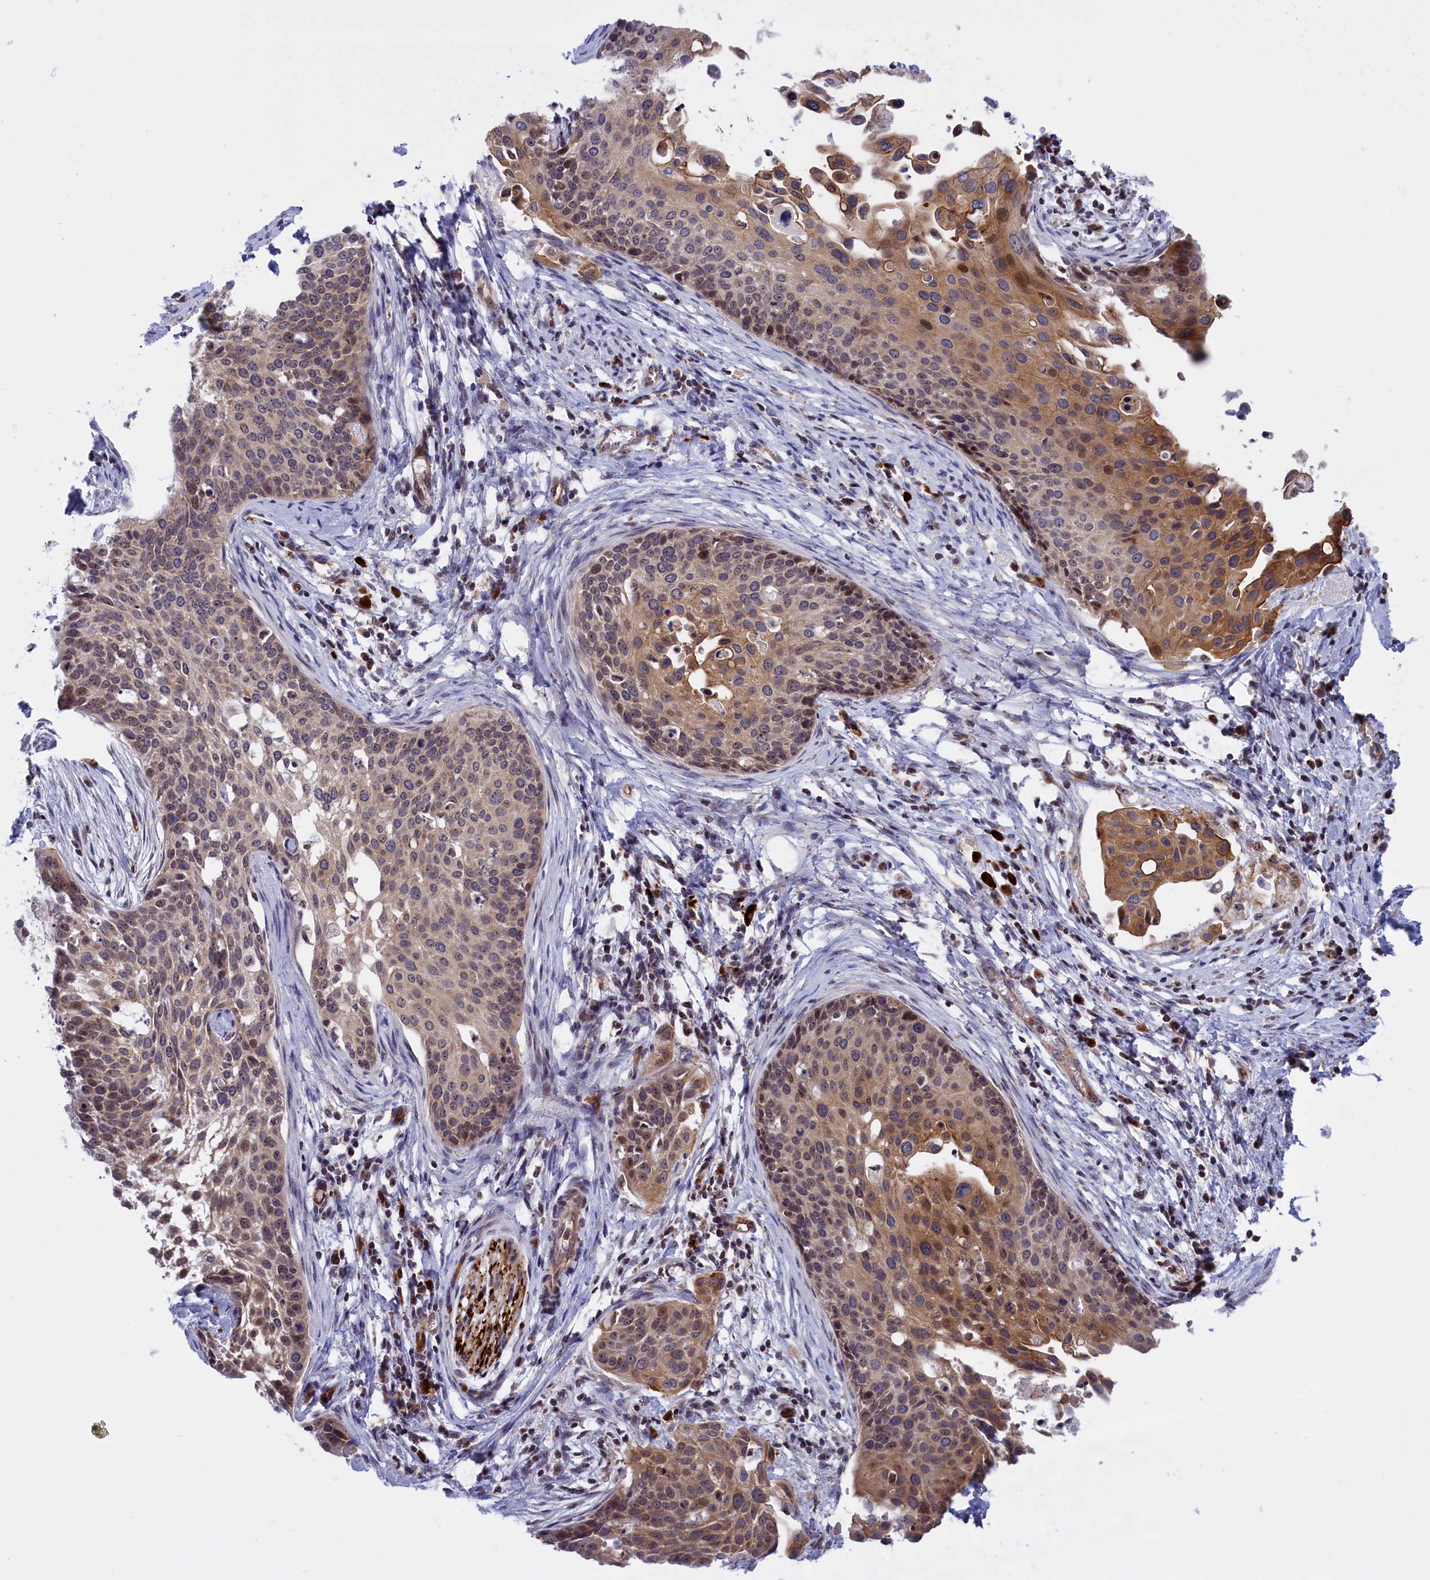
{"staining": {"intensity": "moderate", "quantity": "25%-75%", "location": "cytoplasmic/membranous,nuclear"}, "tissue": "cervical cancer", "cell_type": "Tumor cells", "image_type": "cancer", "snomed": [{"axis": "morphology", "description": "Squamous cell carcinoma, NOS"}, {"axis": "topography", "description": "Cervix"}], "caption": "This micrograph exhibits immunohistochemistry (IHC) staining of human cervical squamous cell carcinoma, with medium moderate cytoplasmic/membranous and nuclear staining in approximately 25%-75% of tumor cells.", "gene": "MPND", "patient": {"sex": "female", "age": 44}}